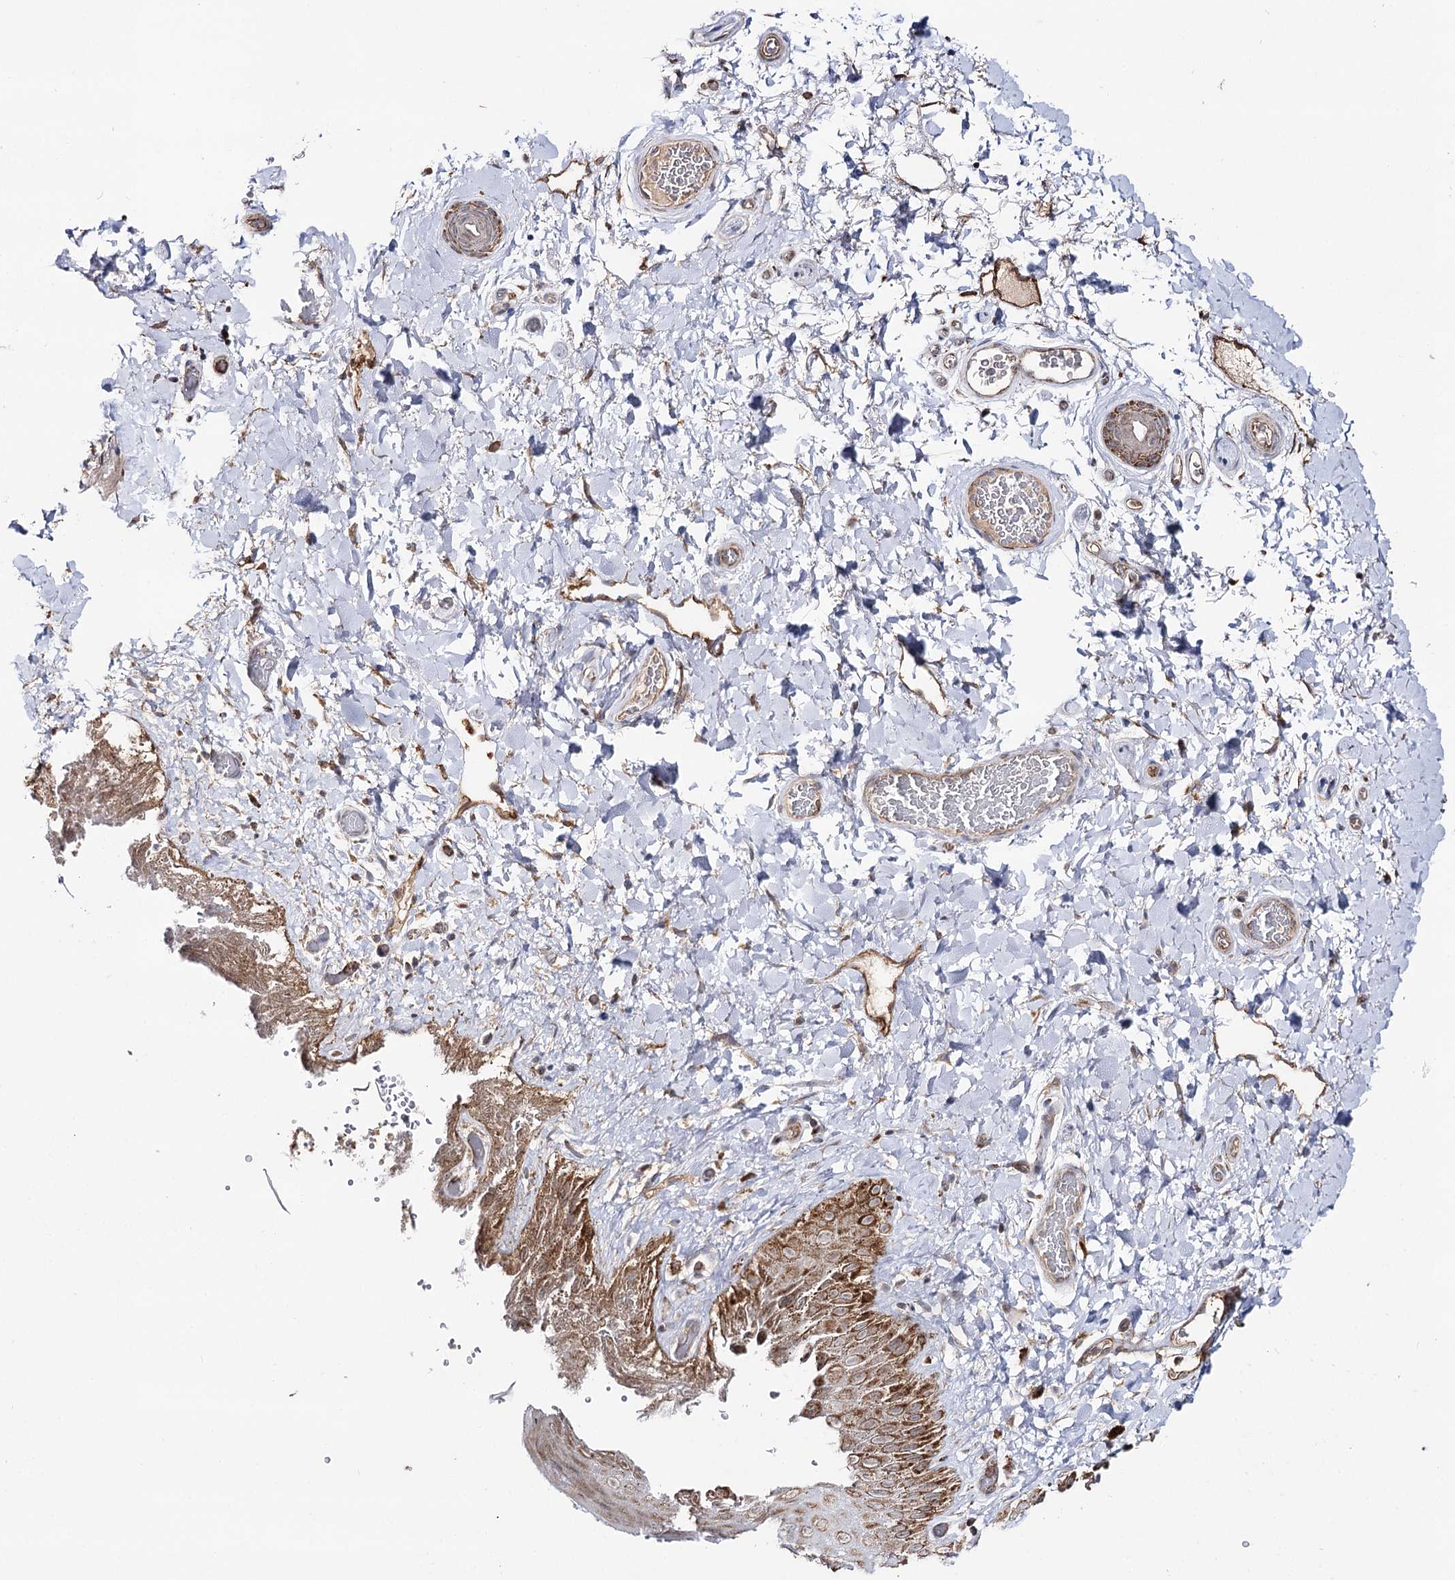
{"staining": {"intensity": "moderate", "quantity": "25%-75%", "location": "cytoplasmic/membranous"}, "tissue": "skin", "cell_type": "Epidermal cells", "image_type": "normal", "snomed": [{"axis": "morphology", "description": "Normal tissue, NOS"}, {"axis": "topography", "description": "Anal"}], "caption": "DAB (3,3'-diaminobenzidine) immunohistochemical staining of unremarkable human skin displays moderate cytoplasmic/membranous protein positivity in about 25%-75% of epidermal cells.", "gene": "CBR4", "patient": {"sex": "male", "age": 44}}